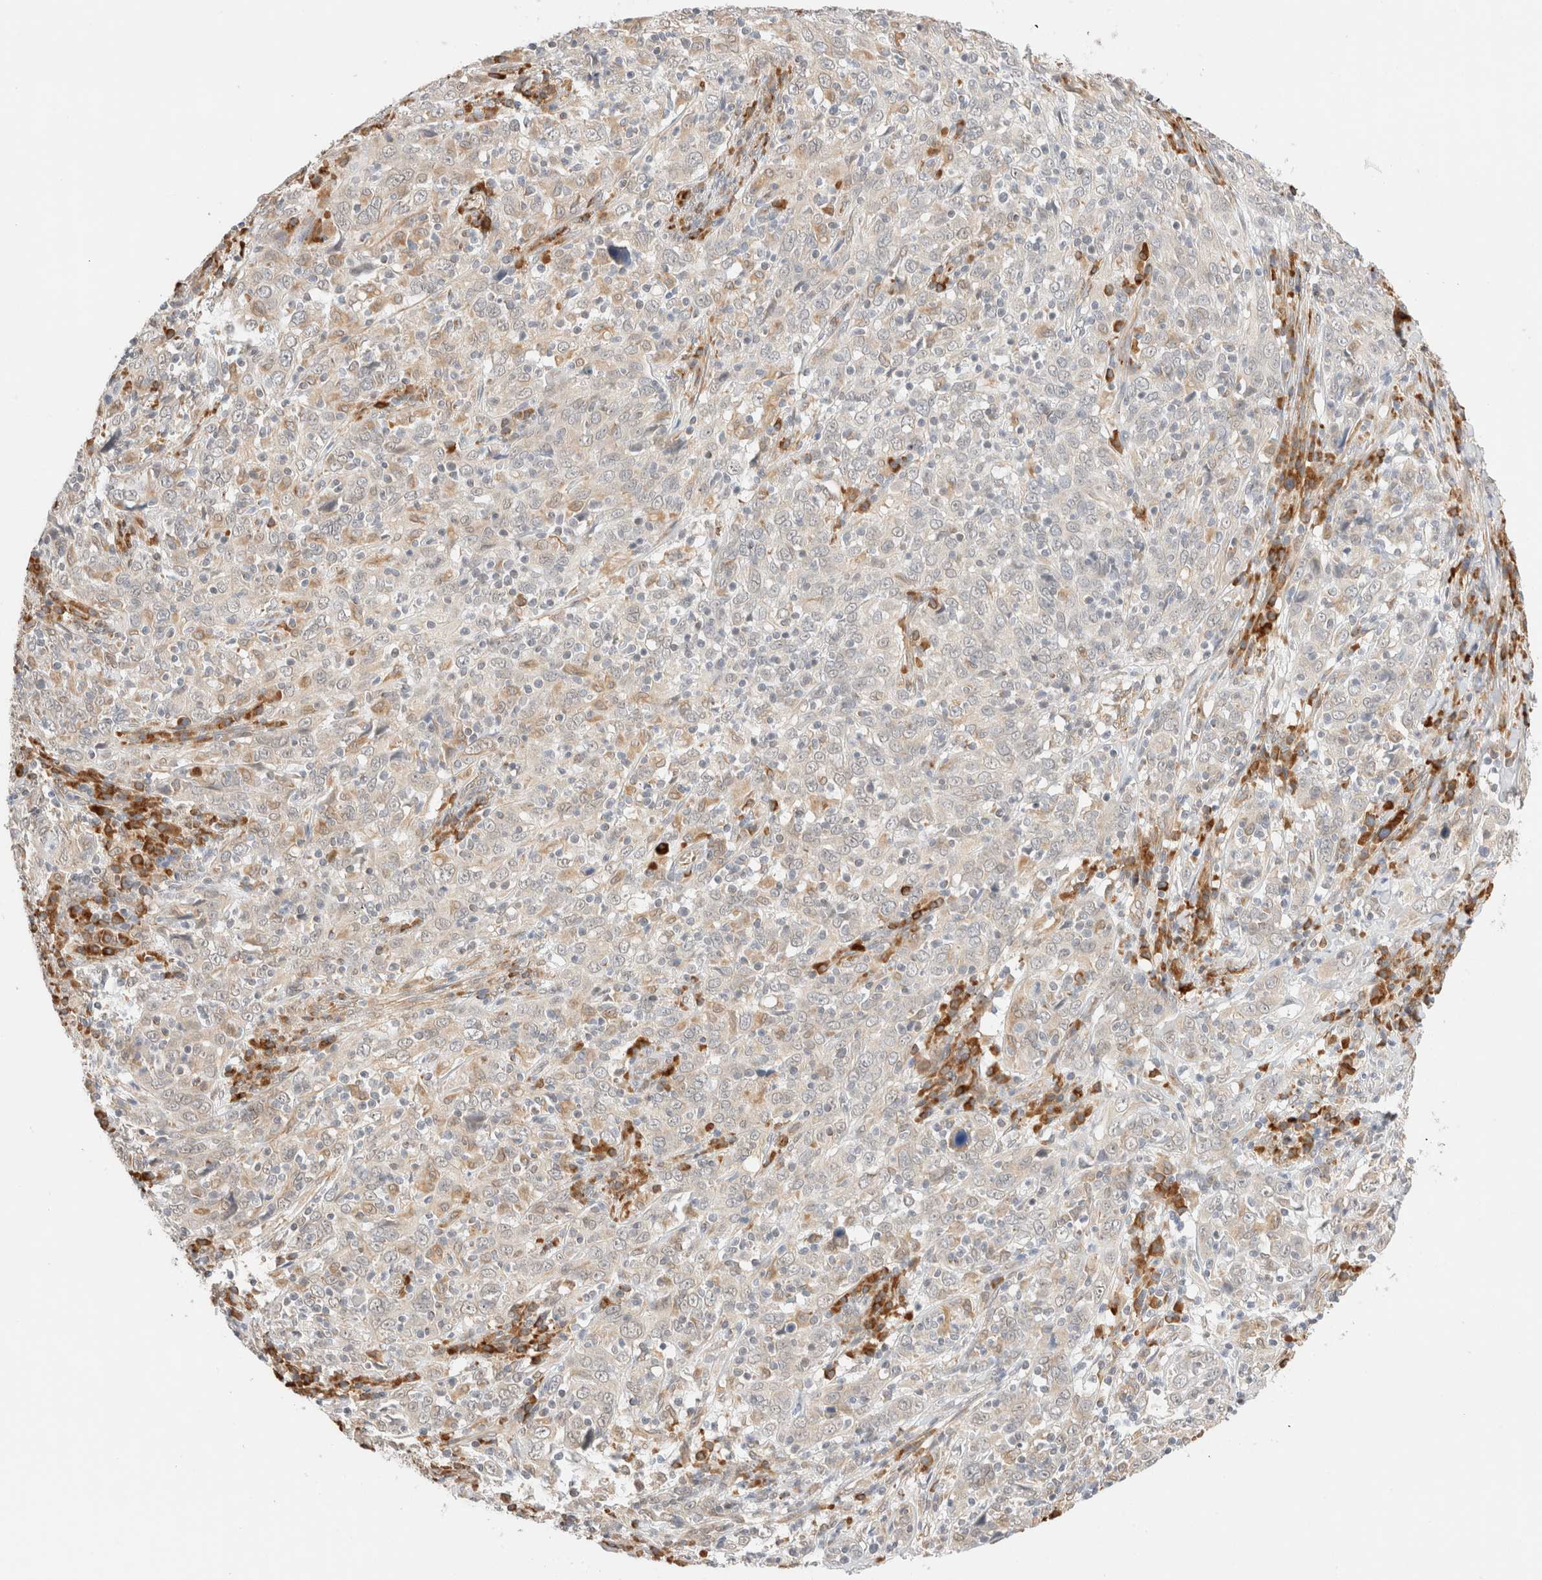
{"staining": {"intensity": "negative", "quantity": "none", "location": "none"}, "tissue": "cervical cancer", "cell_type": "Tumor cells", "image_type": "cancer", "snomed": [{"axis": "morphology", "description": "Squamous cell carcinoma, NOS"}, {"axis": "topography", "description": "Cervix"}], "caption": "IHC photomicrograph of human cervical cancer stained for a protein (brown), which displays no staining in tumor cells.", "gene": "SYVN1", "patient": {"sex": "female", "age": 46}}